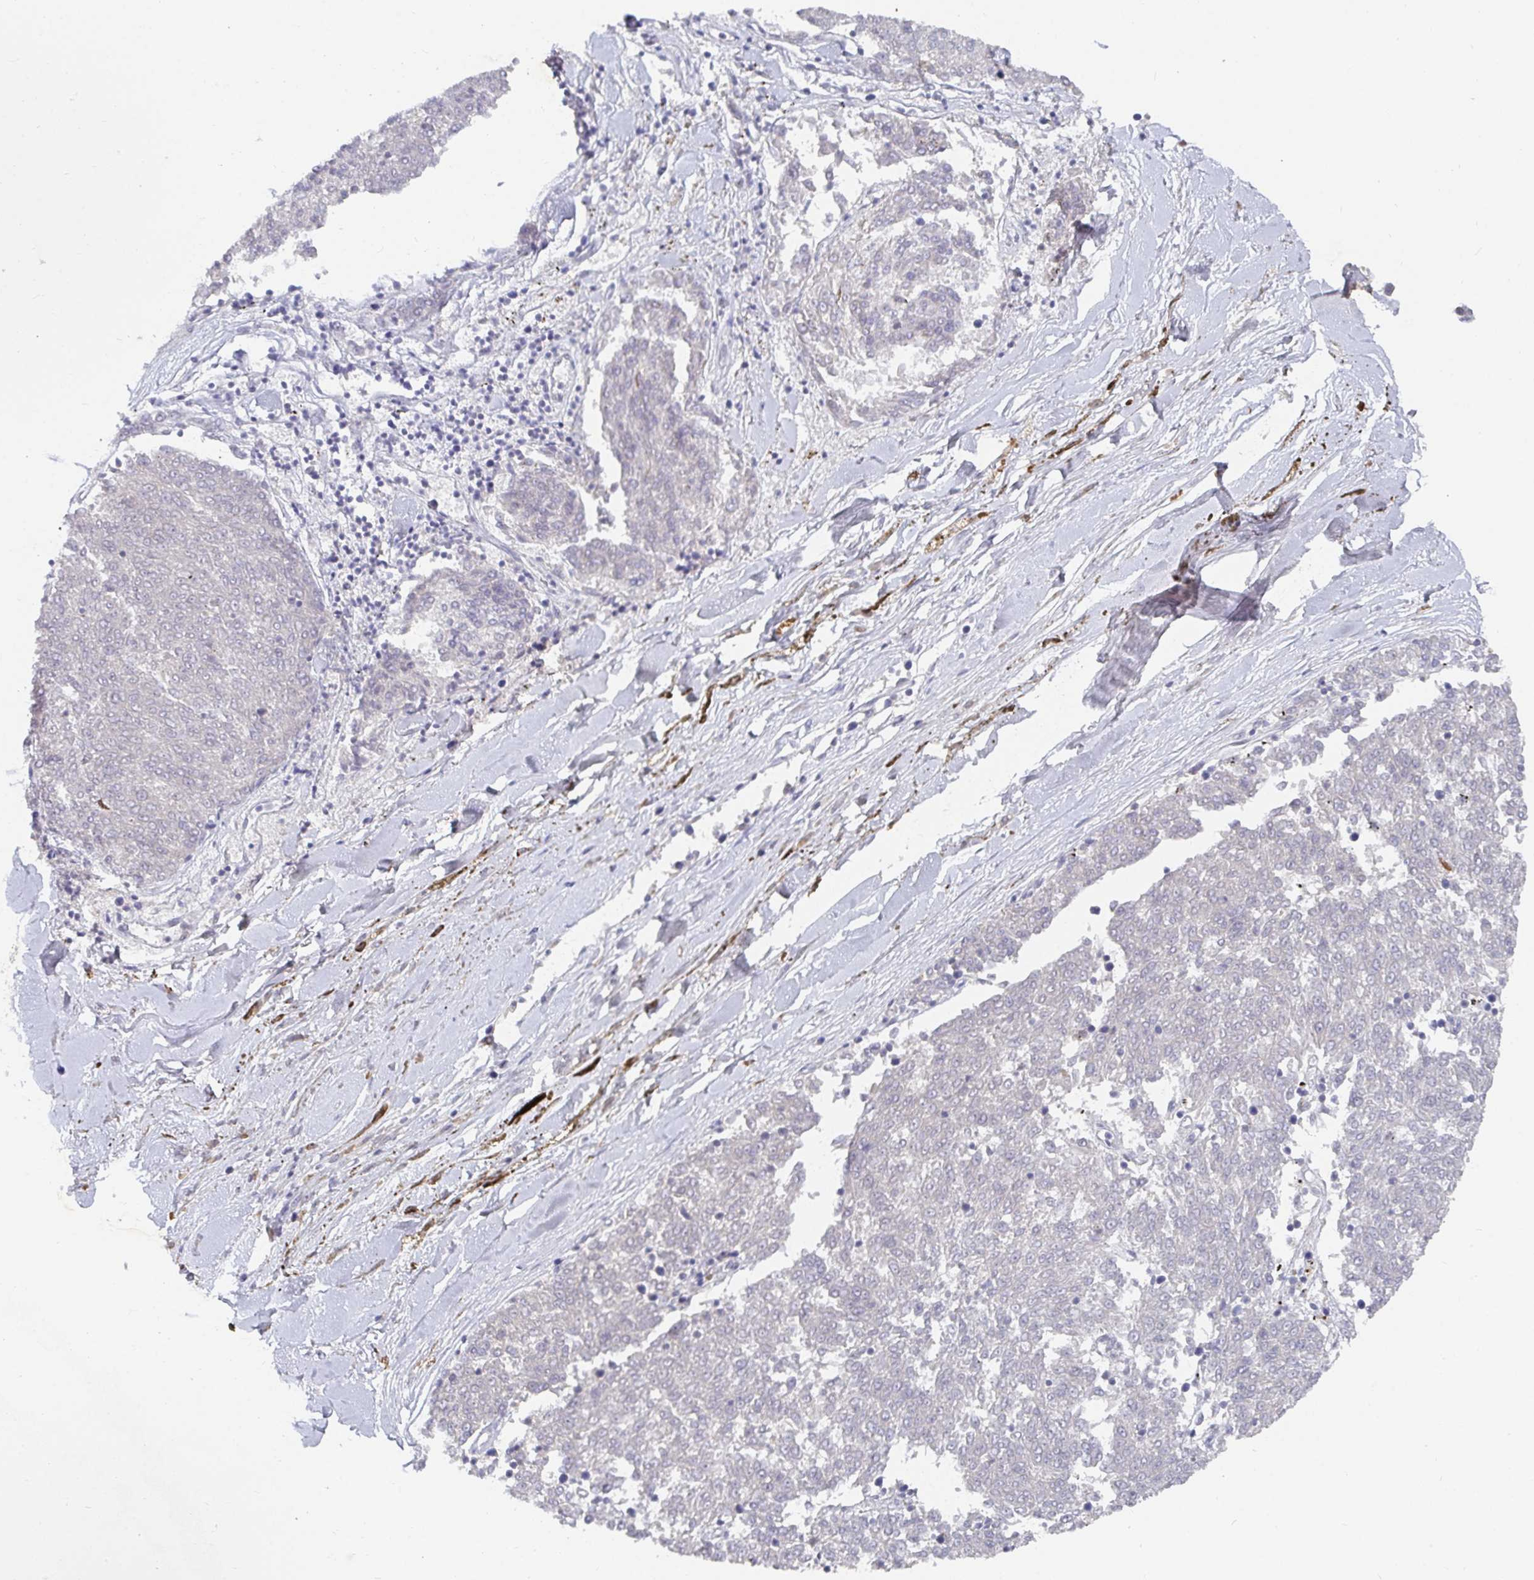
{"staining": {"intensity": "negative", "quantity": "none", "location": "none"}, "tissue": "melanoma", "cell_type": "Tumor cells", "image_type": "cancer", "snomed": [{"axis": "morphology", "description": "Malignant melanoma, NOS"}, {"axis": "topography", "description": "Skin"}], "caption": "DAB immunohistochemical staining of human malignant melanoma exhibits no significant staining in tumor cells. The staining was performed using DAB (3,3'-diaminobenzidine) to visualize the protein expression in brown, while the nuclei were stained in blue with hematoxylin (Magnification: 20x).", "gene": "RCOR1", "patient": {"sex": "female", "age": 72}}